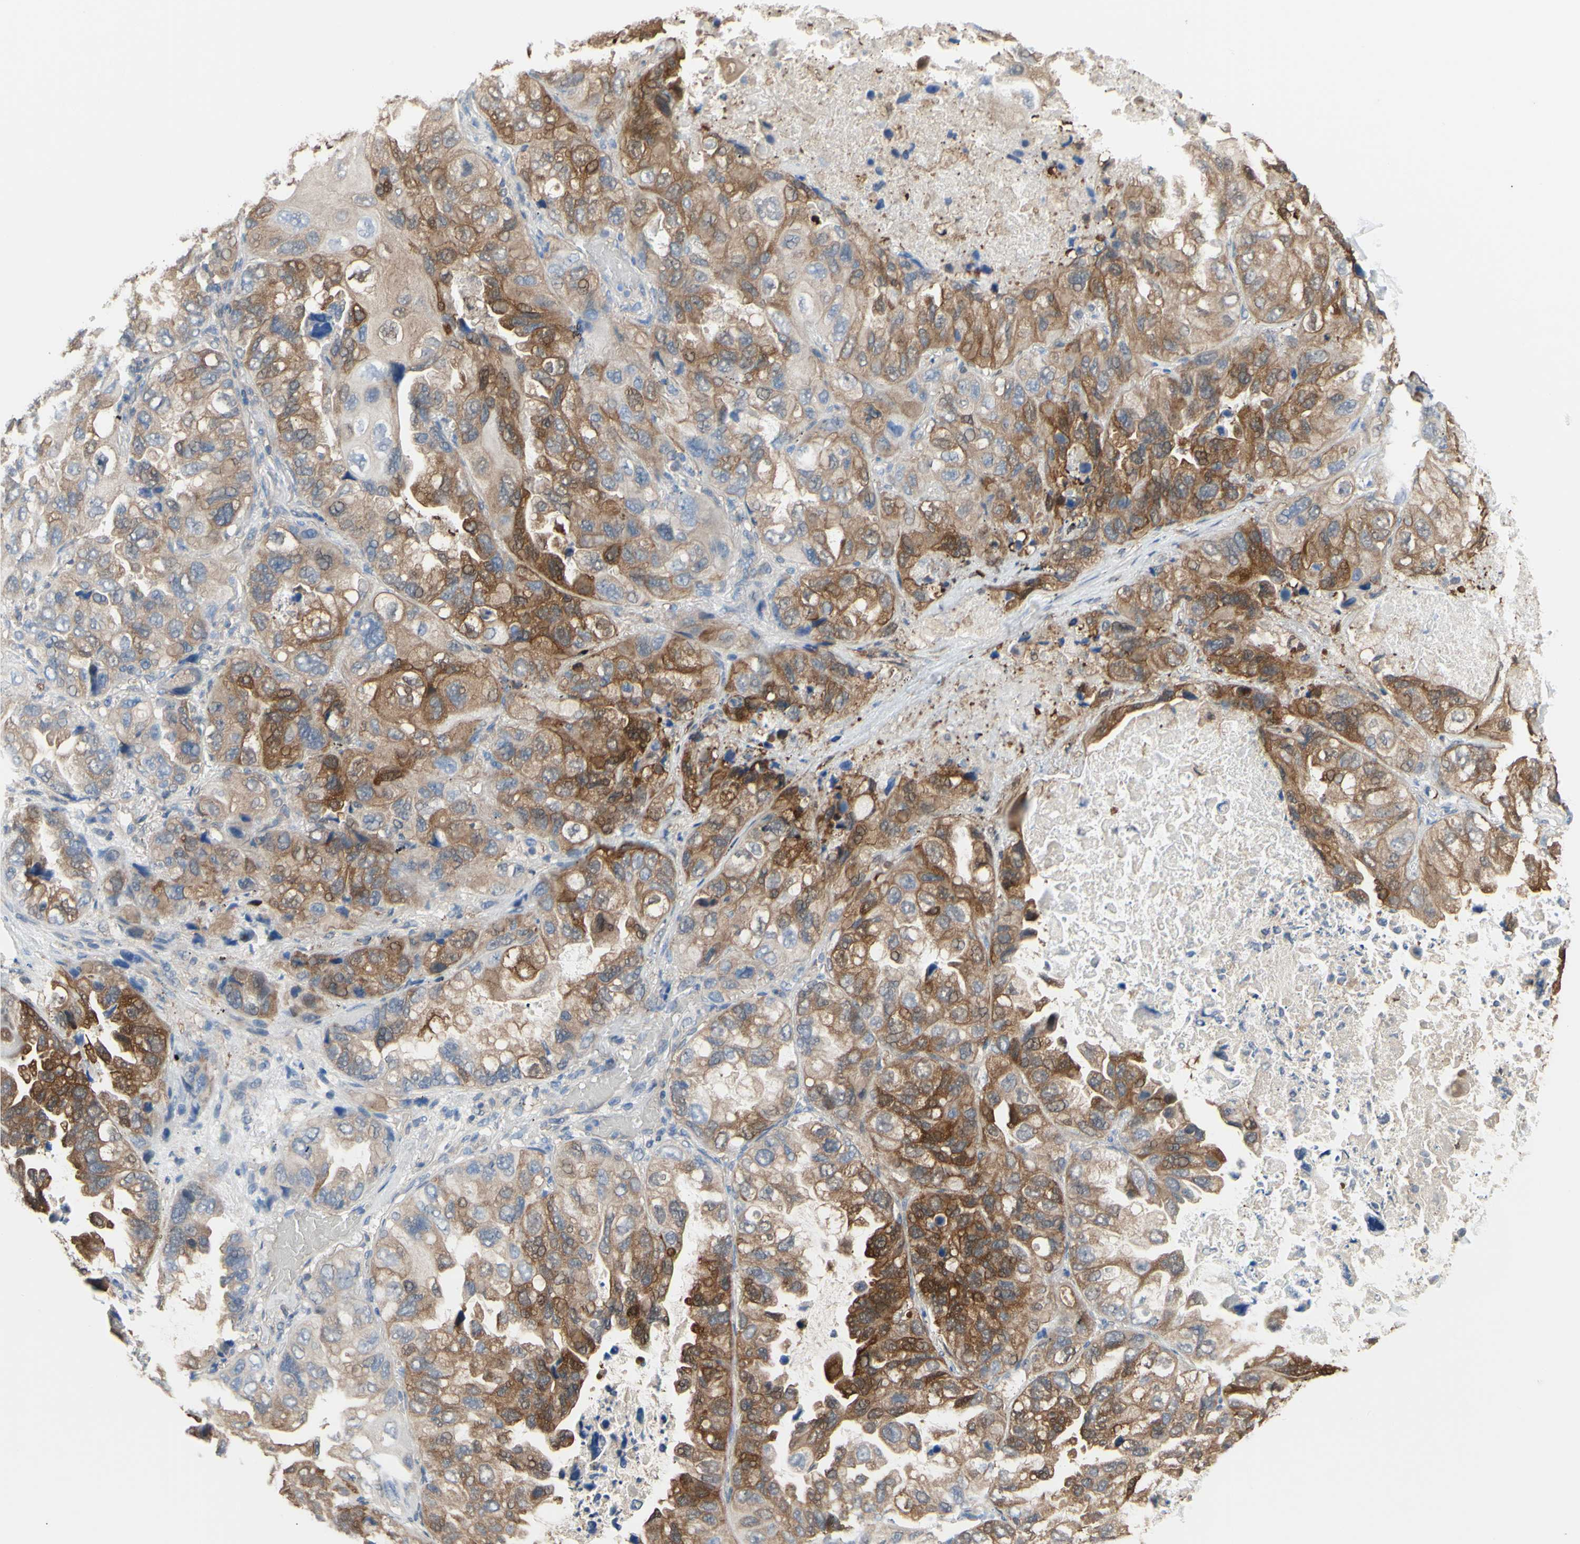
{"staining": {"intensity": "moderate", "quantity": ">75%", "location": "cytoplasmic/membranous"}, "tissue": "lung cancer", "cell_type": "Tumor cells", "image_type": "cancer", "snomed": [{"axis": "morphology", "description": "Squamous cell carcinoma, NOS"}, {"axis": "topography", "description": "Lung"}], "caption": "A micrograph of lung squamous cell carcinoma stained for a protein displays moderate cytoplasmic/membranous brown staining in tumor cells.", "gene": "UPK3B", "patient": {"sex": "female", "age": 73}}